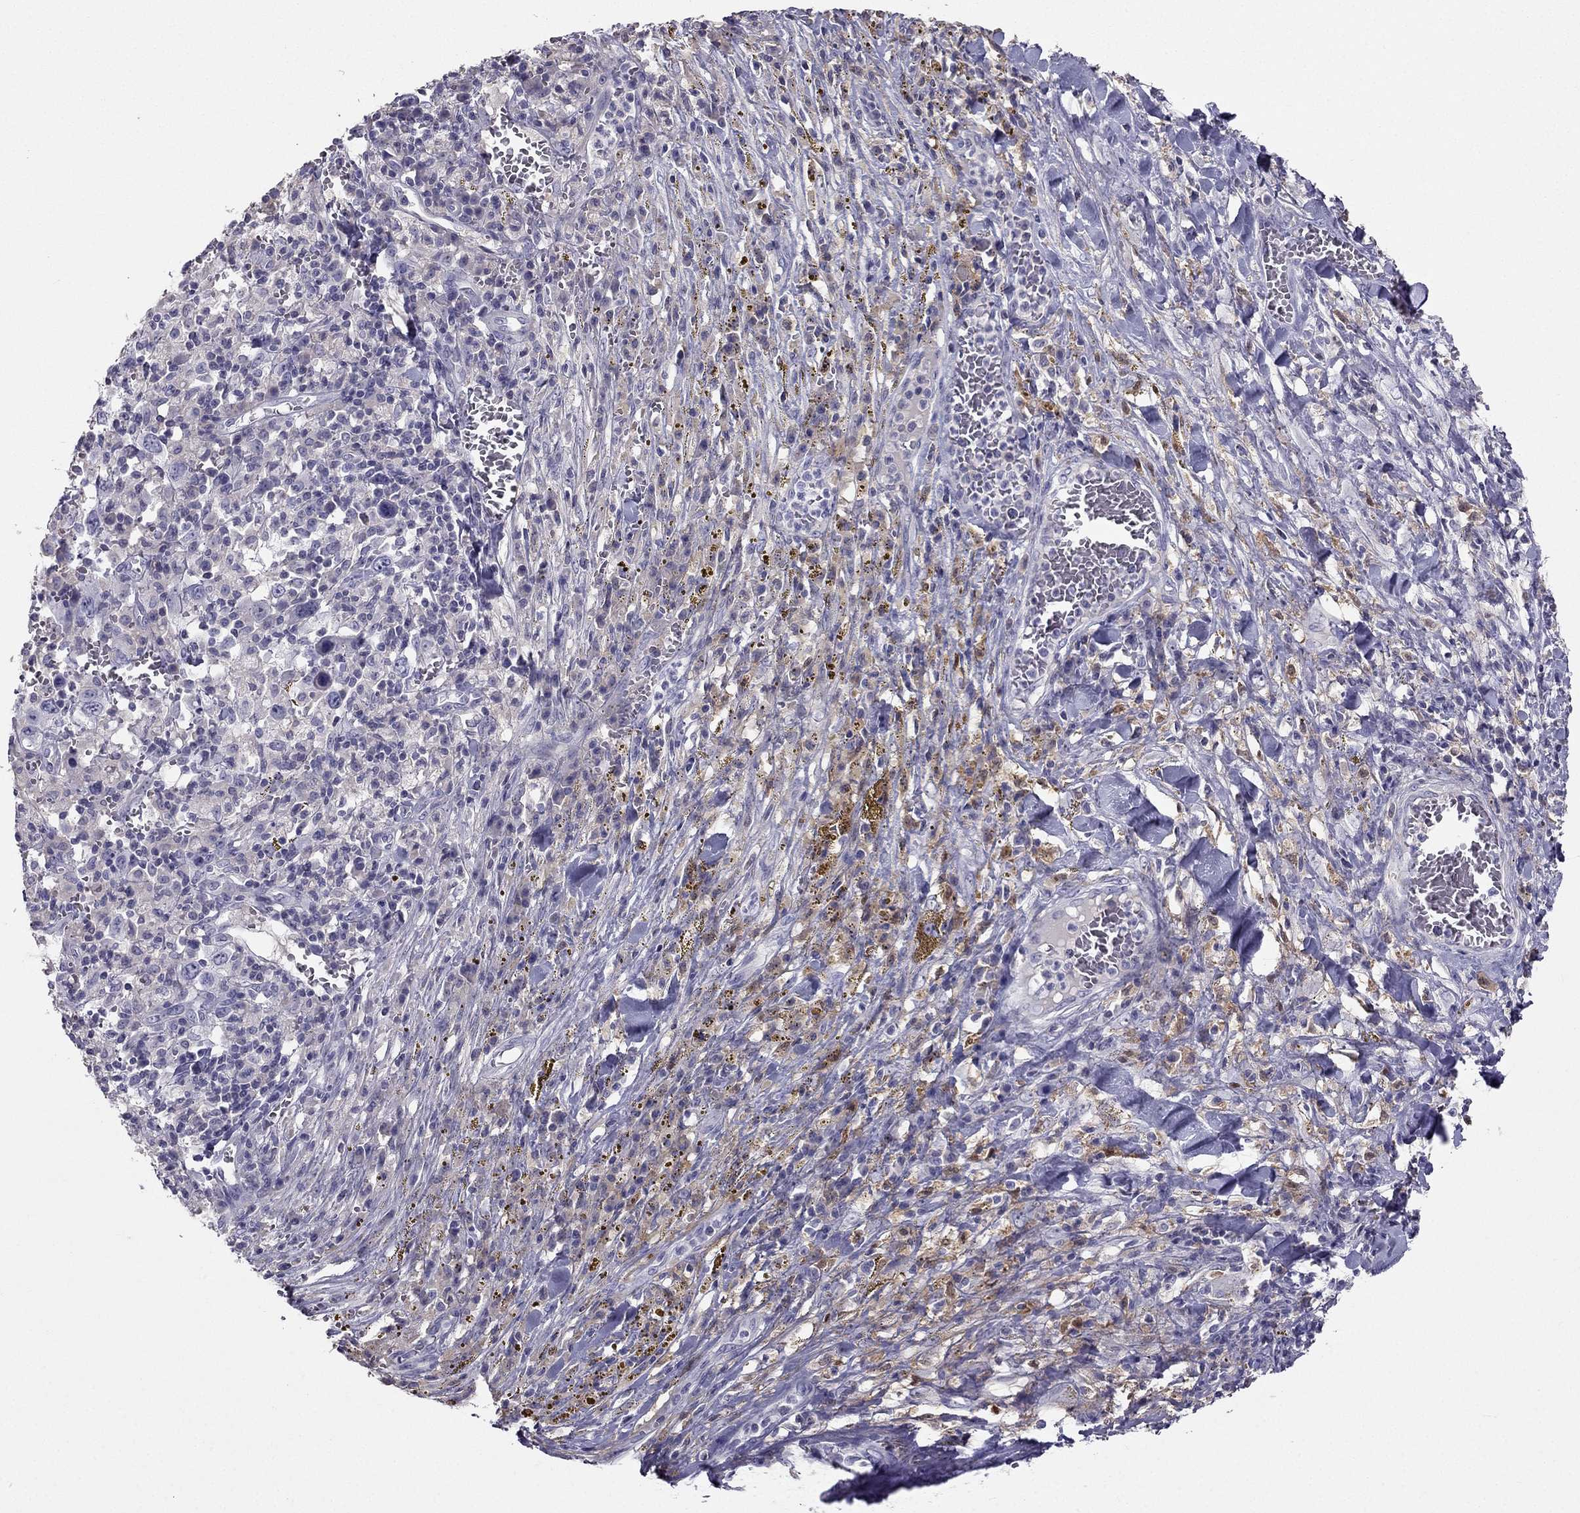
{"staining": {"intensity": "negative", "quantity": "none", "location": "none"}, "tissue": "melanoma", "cell_type": "Tumor cells", "image_type": "cancer", "snomed": [{"axis": "morphology", "description": "Malignant melanoma, NOS"}, {"axis": "topography", "description": "Skin"}], "caption": "A high-resolution histopathology image shows IHC staining of malignant melanoma, which demonstrates no significant expression in tumor cells.", "gene": "LMTK3", "patient": {"sex": "female", "age": 91}}